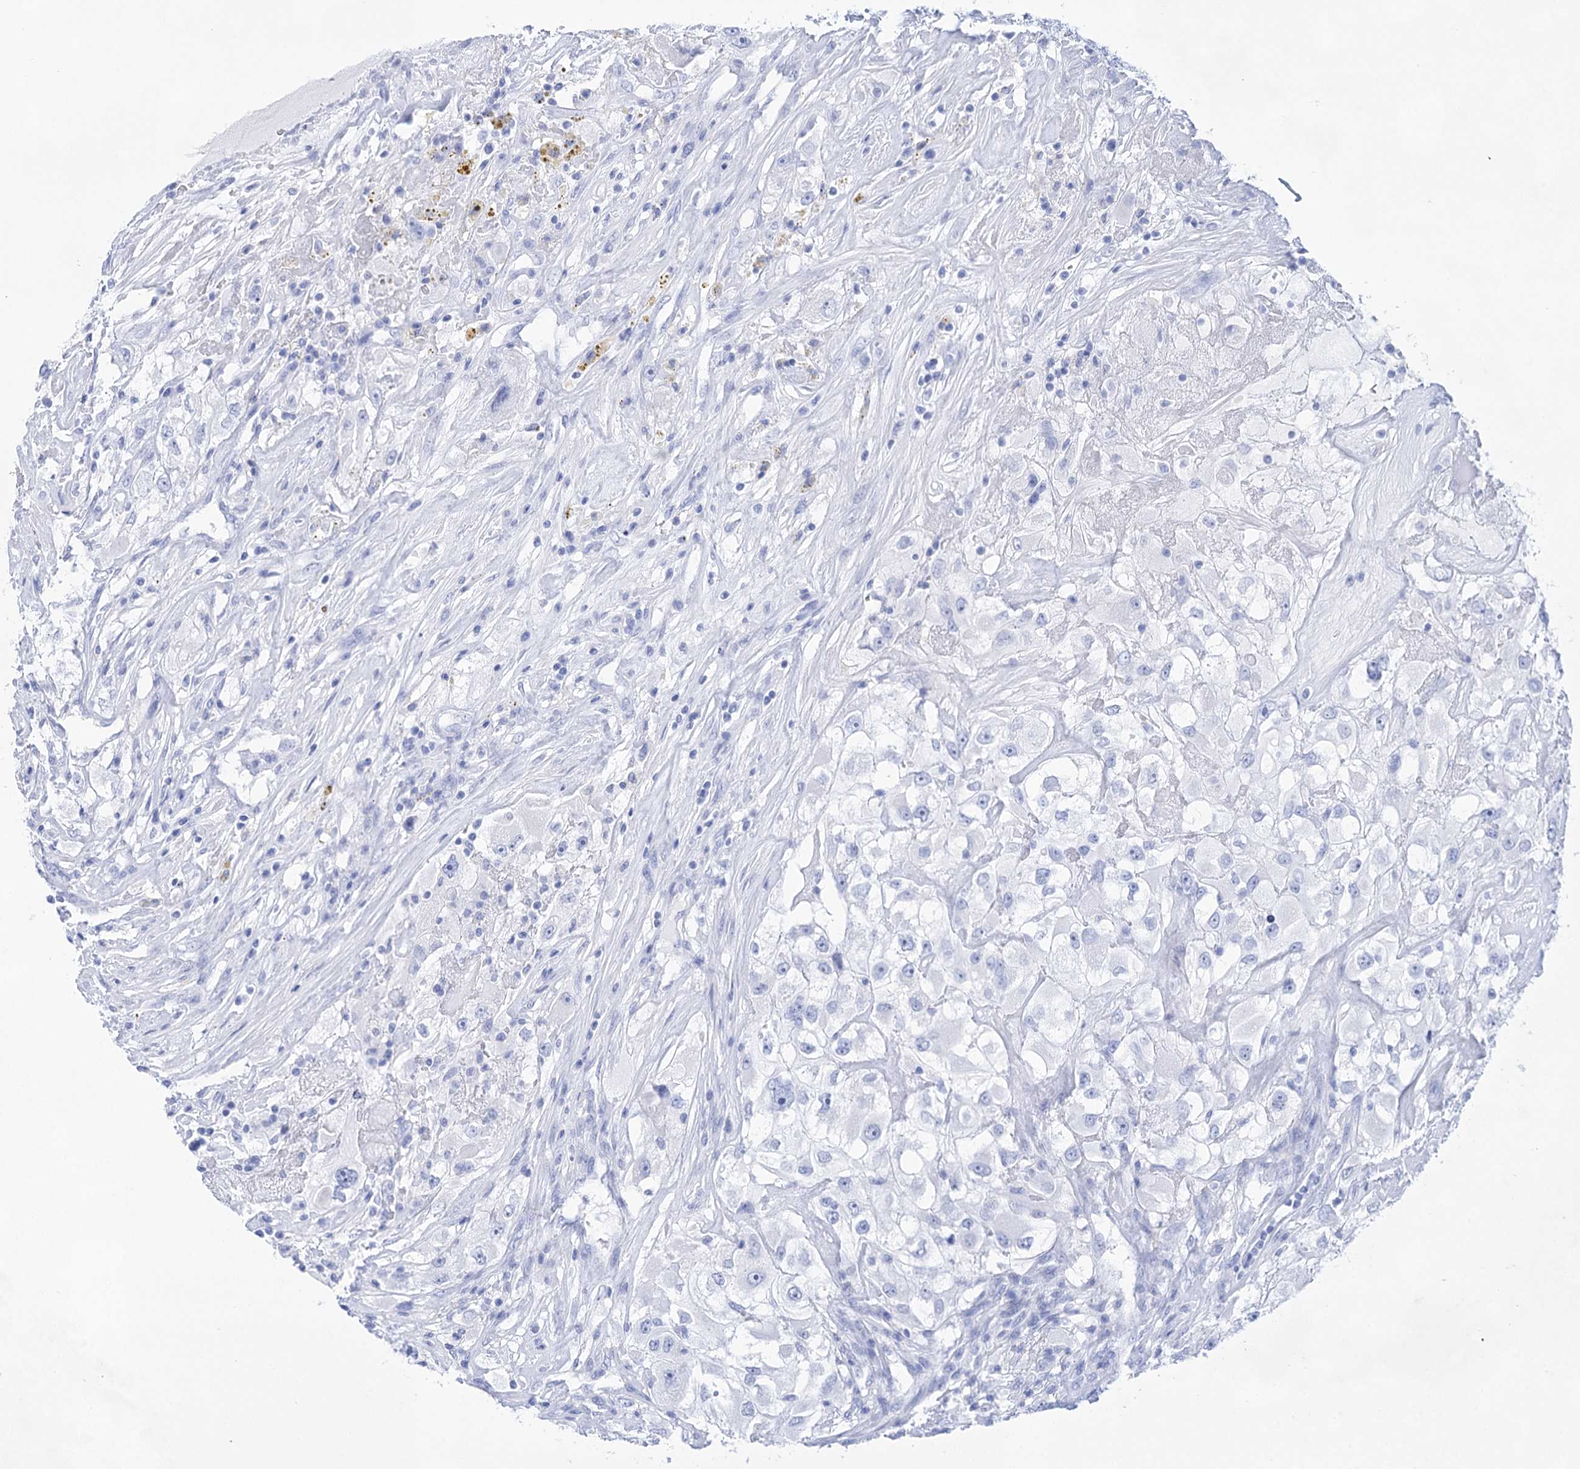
{"staining": {"intensity": "negative", "quantity": "none", "location": "none"}, "tissue": "renal cancer", "cell_type": "Tumor cells", "image_type": "cancer", "snomed": [{"axis": "morphology", "description": "Adenocarcinoma, NOS"}, {"axis": "topography", "description": "Kidney"}], "caption": "Immunohistochemistry (IHC) of human renal cancer (adenocarcinoma) displays no expression in tumor cells.", "gene": "LALBA", "patient": {"sex": "female", "age": 52}}